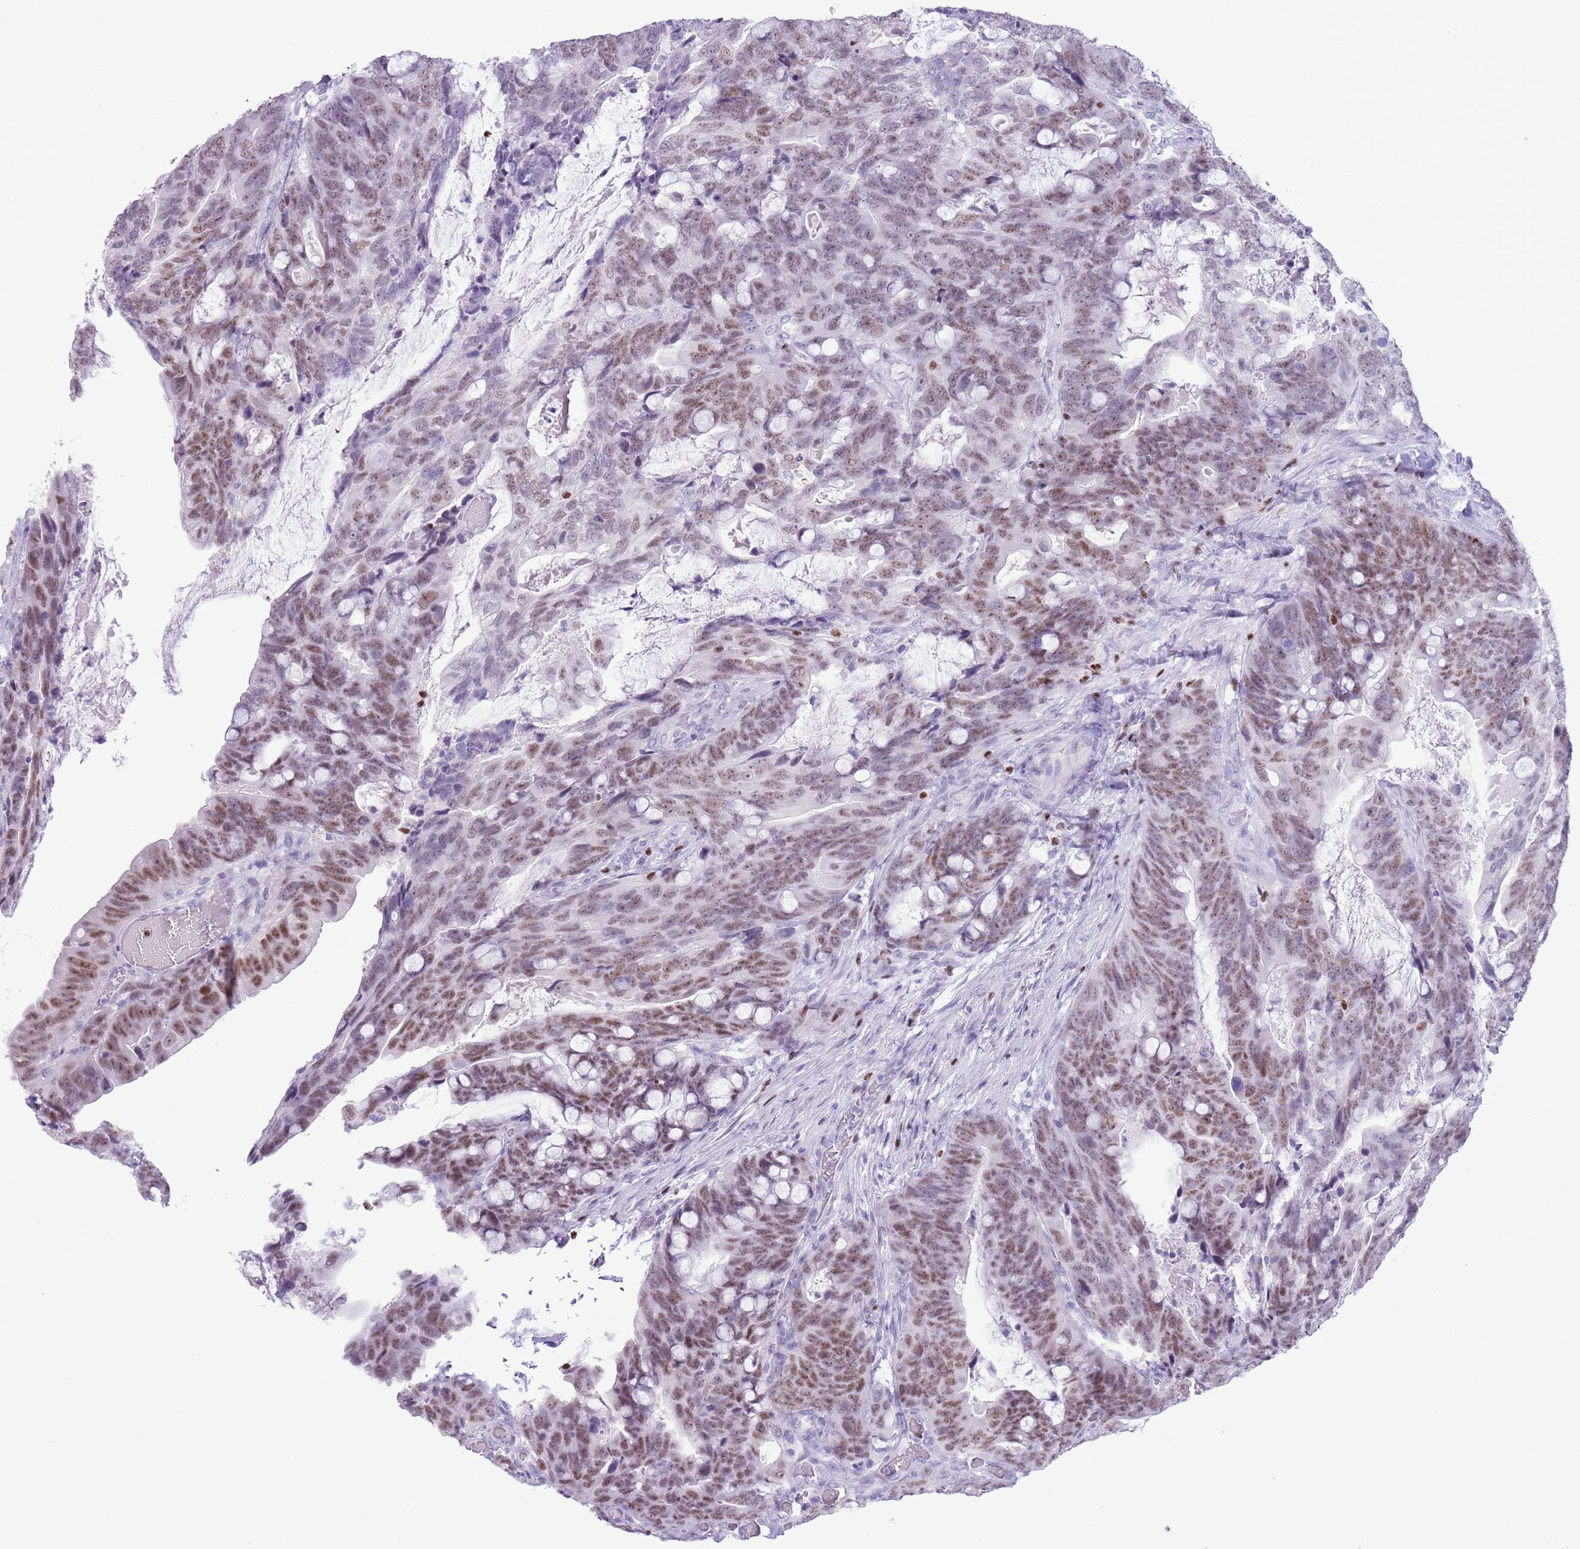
{"staining": {"intensity": "moderate", "quantity": "25%-75%", "location": "nuclear"}, "tissue": "colorectal cancer", "cell_type": "Tumor cells", "image_type": "cancer", "snomed": [{"axis": "morphology", "description": "Adenocarcinoma, NOS"}, {"axis": "topography", "description": "Colon"}], "caption": "This histopathology image displays colorectal adenocarcinoma stained with IHC to label a protein in brown. The nuclear of tumor cells show moderate positivity for the protein. Nuclei are counter-stained blue.", "gene": "BCL11B", "patient": {"sex": "female", "age": 82}}